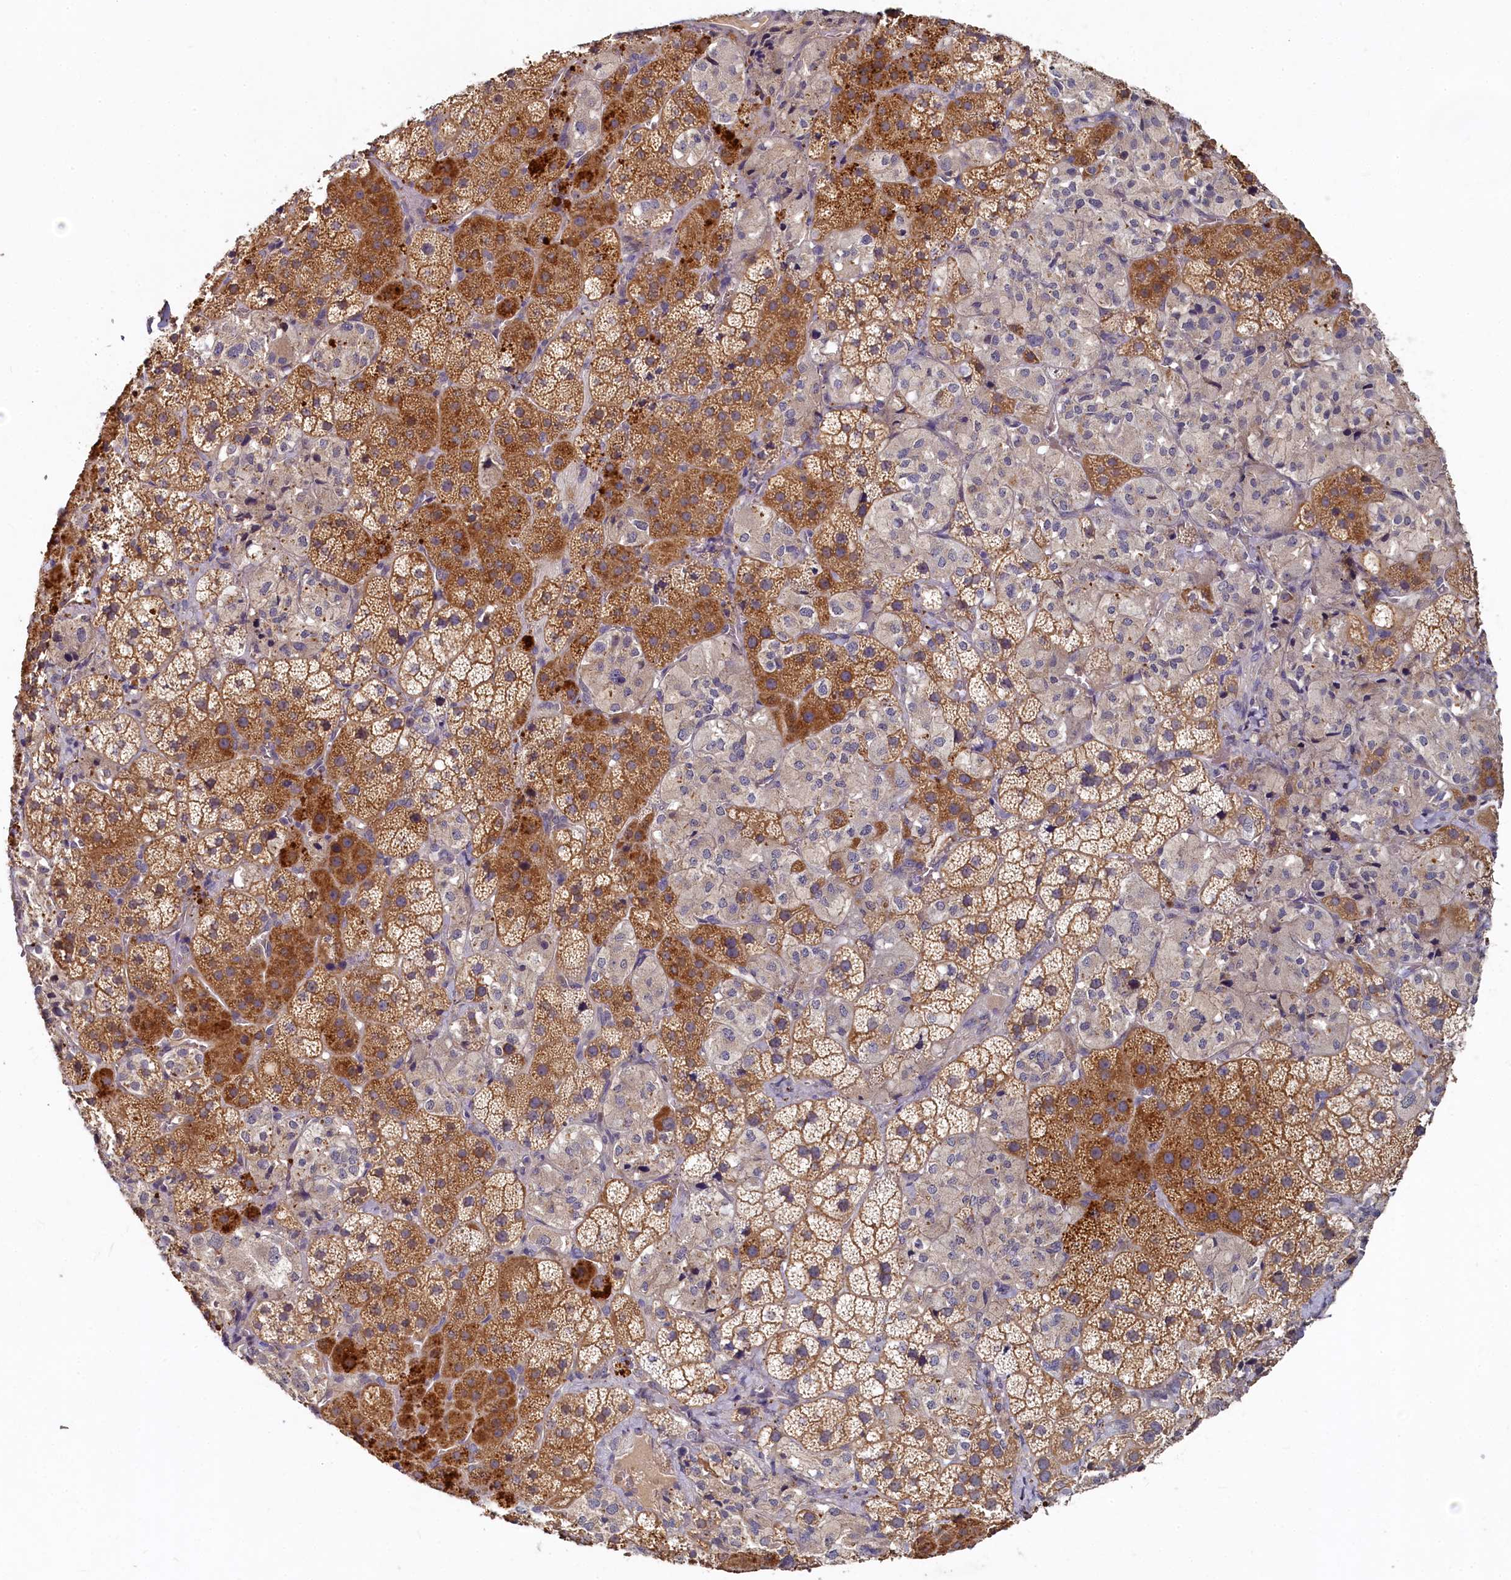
{"staining": {"intensity": "moderate", "quantity": ">75%", "location": "cytoplasmic/membranous"}, "tissue": "adrenal gland", "cell_type": "Glandular cells", "image_type": "normal", "snomed": [{"axis": "morphology", "description": "Normal tissue, NOS"}, {"axis": "topography", "description": "Adrenal gland"}], "caption": "Immunohistochemistry (IHC) of benign adrenal gland exhibits medium levels of moderate cytoplasmic/membranous expression in approximately >75% of glandular cells.", "gene": "HERC3", "patient": {"sex": "female", "age": 44}}